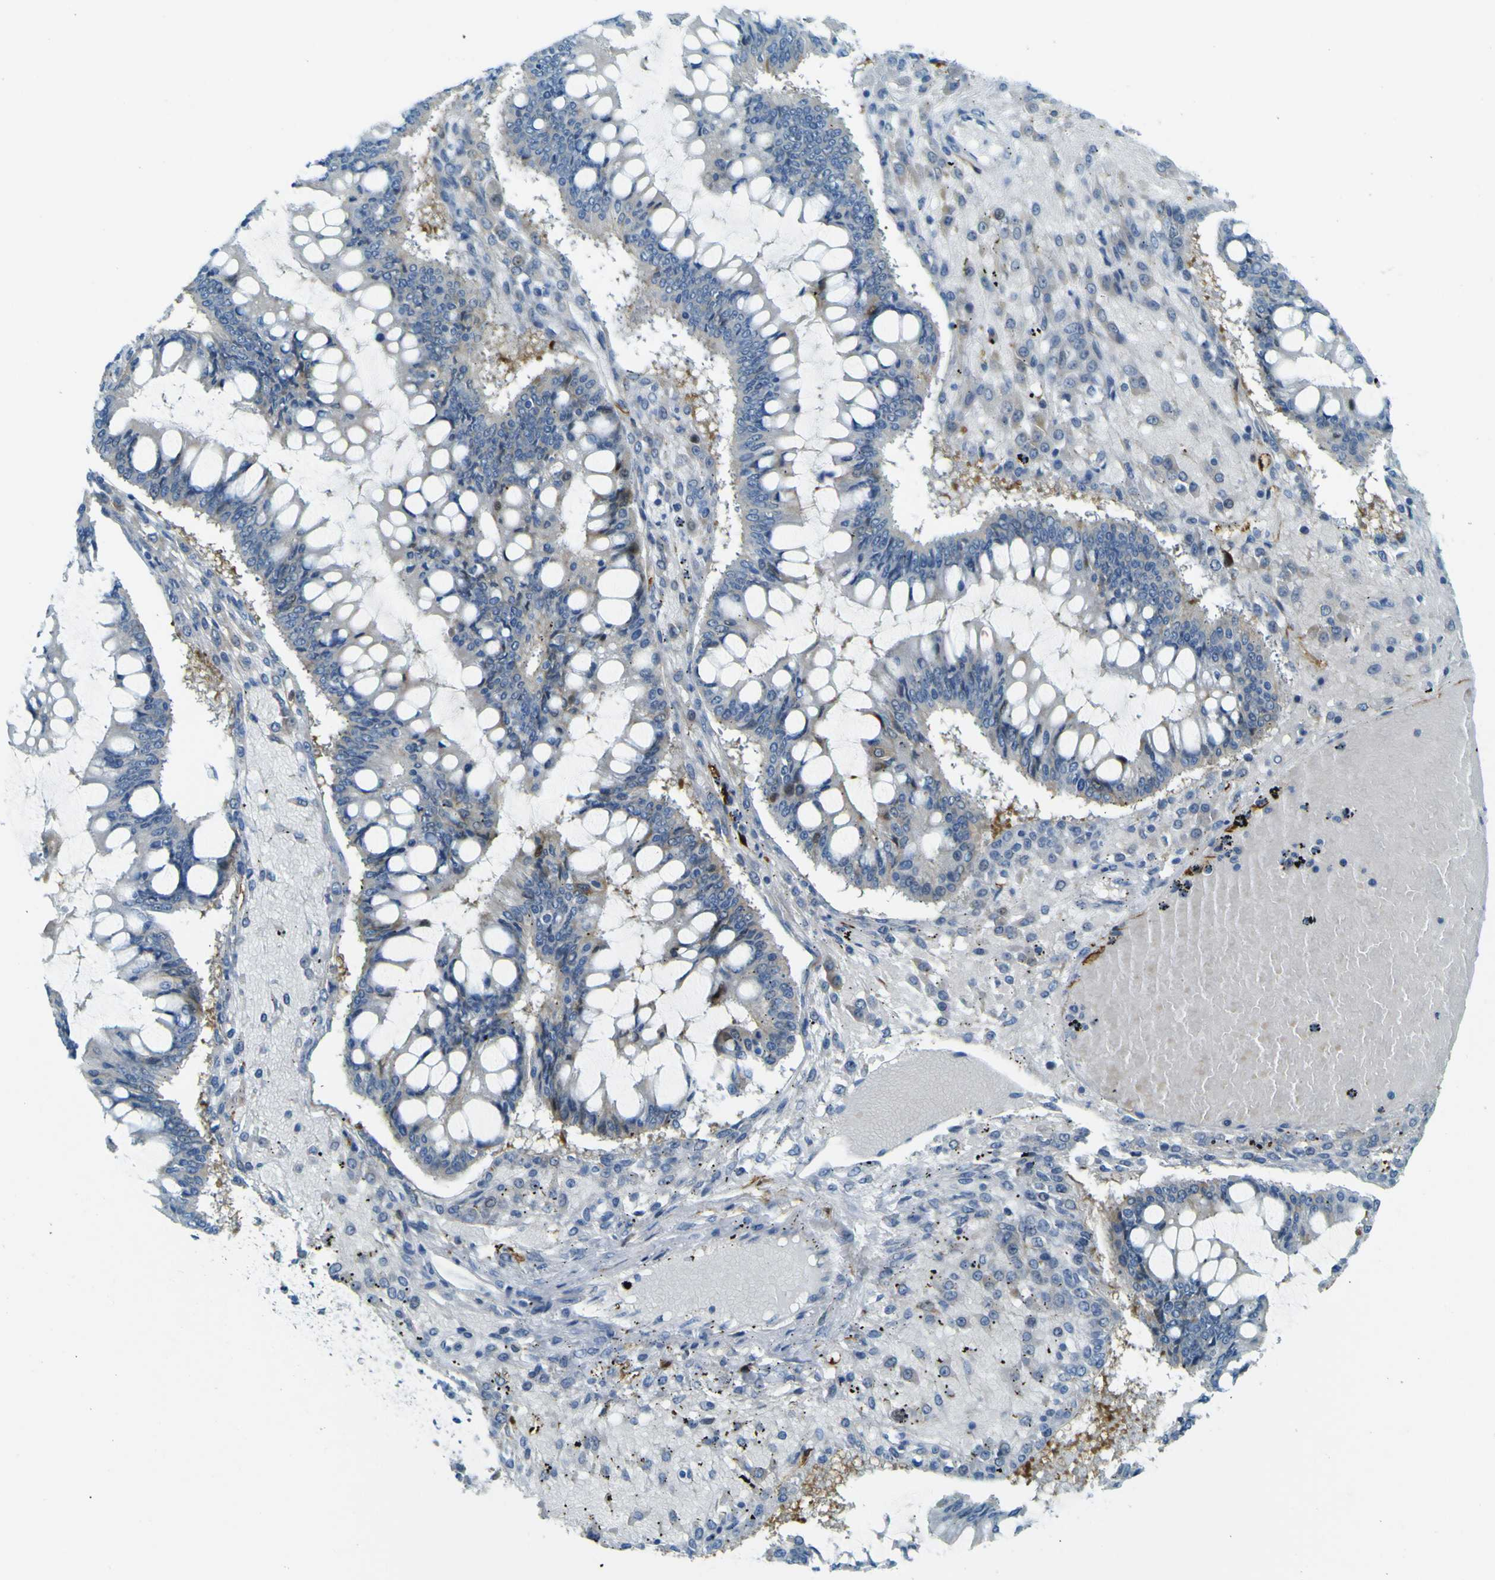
{"staining": {"intensity": "weak", "quantity": "<25%", "location": "cytoplasmic/membranous"}, "tissue": "ovarian cancer", "cell_type": "Tumor cells", "image_type": "cancer", "snomed": [{"axis": "morphology", "description": "Cystadenocarcinoma, mucinous, NOS"}, {"axis": "topography", "description": "Ovary"}], "caption": "Immunohistochemistry (IHC) of human ovarian mucinous cystadenocarcinoma demonstrates no expression in tumor cells. Brightfield microscopy of IHC stained with DAB (brown) and hematoxylin (blue), captured at high magnification.", "gene": "SORCS1", "patient": {"sex": "female", "age": 73}}